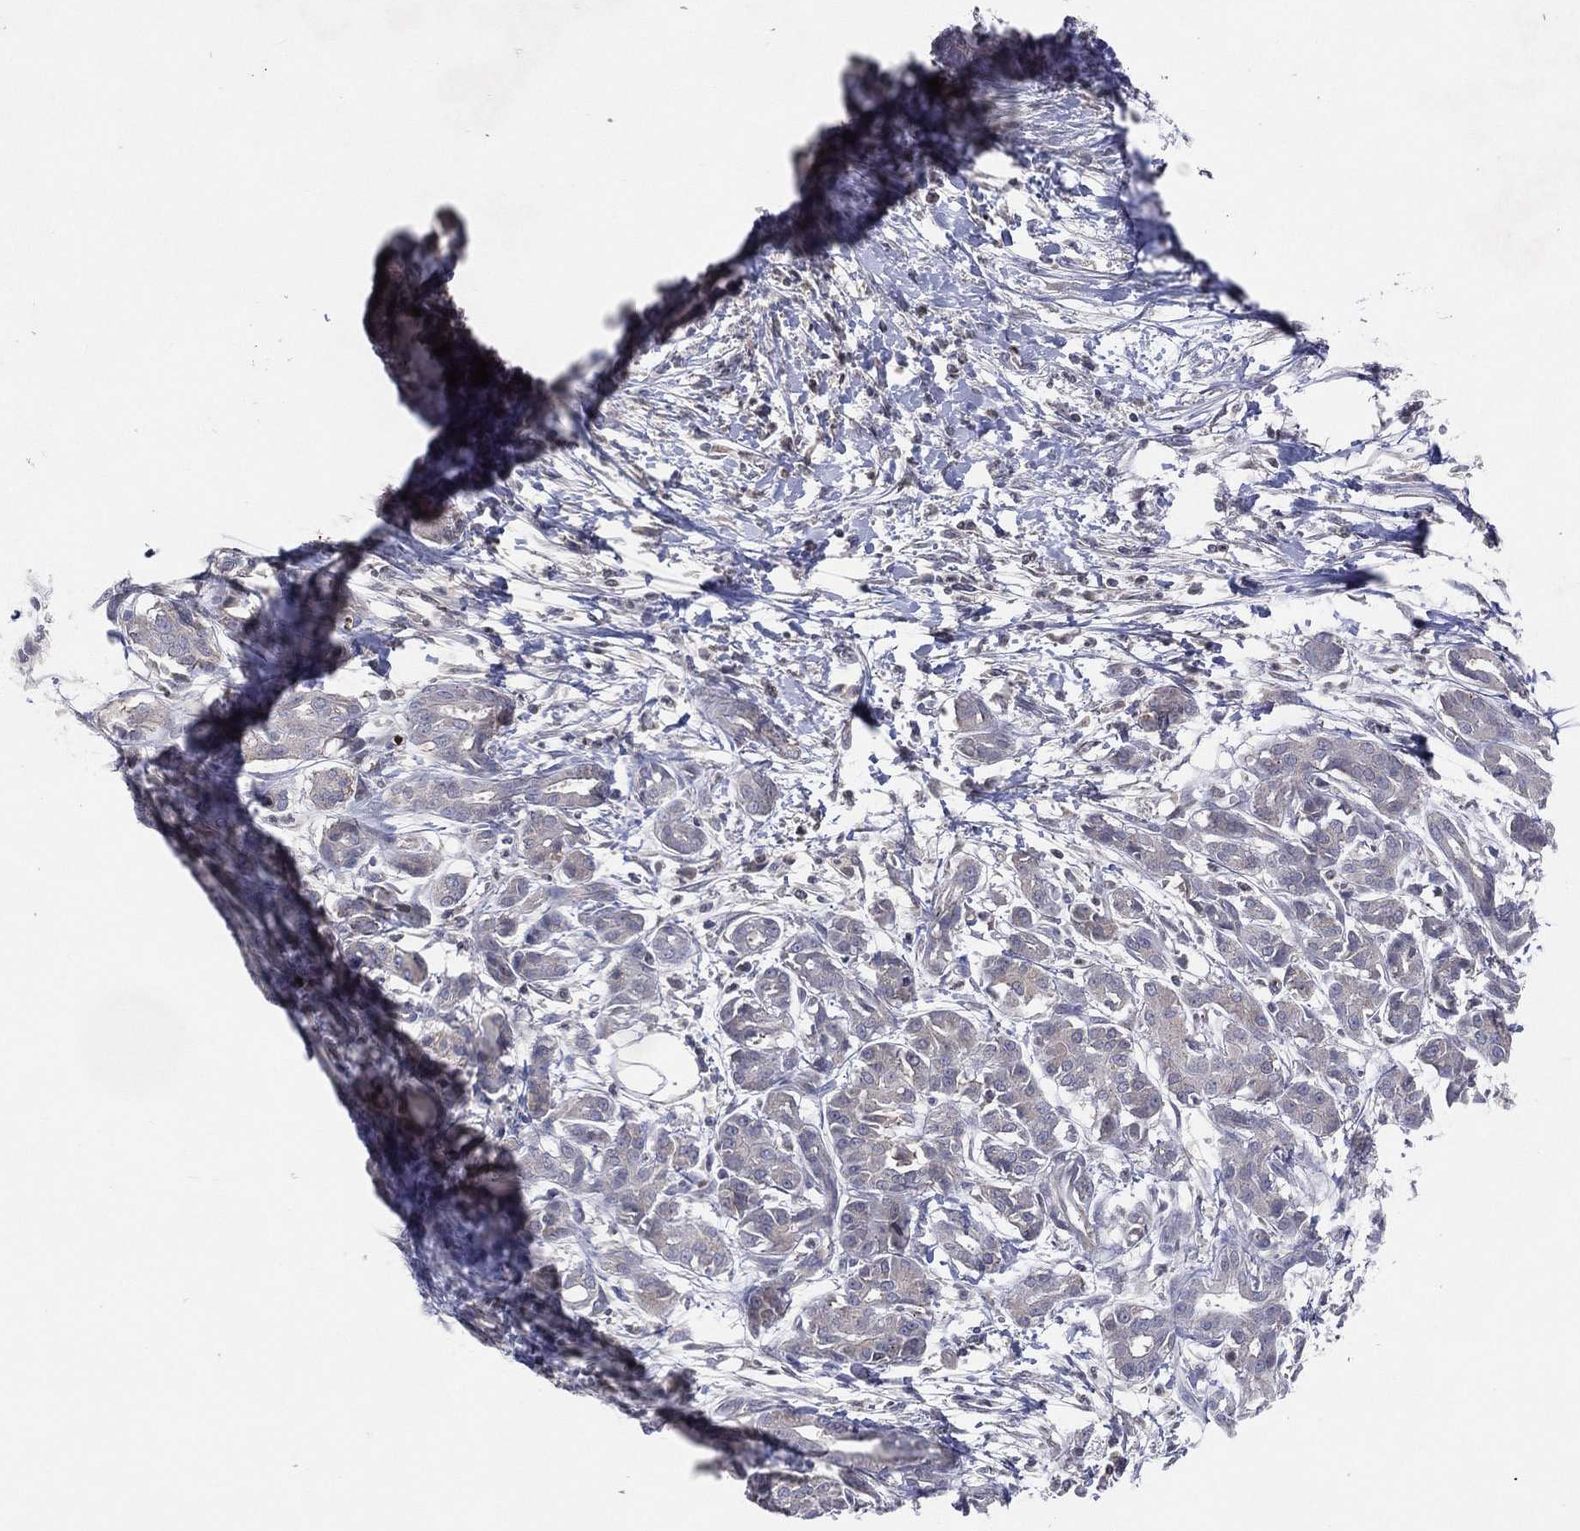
{"staining": {"intensity": "negative", "quantity": "none", "location": "none"}, "tissue": "pancreatic cancer", "cell_type": "Tumor cells", "image_type": "cancer", "snomed": [{"axis": "morphology", "description": "Adenocarcinoma, NOS"}, {"axis": "topography", "description": "Pancreas"}], "caption": "Immunohistochemistry (IHC) of pancreatic adenocarcinoma reveals no staining in tumor cells.", "gene": "DNAH7", "patient": {"sex": "male", "age": 72}}